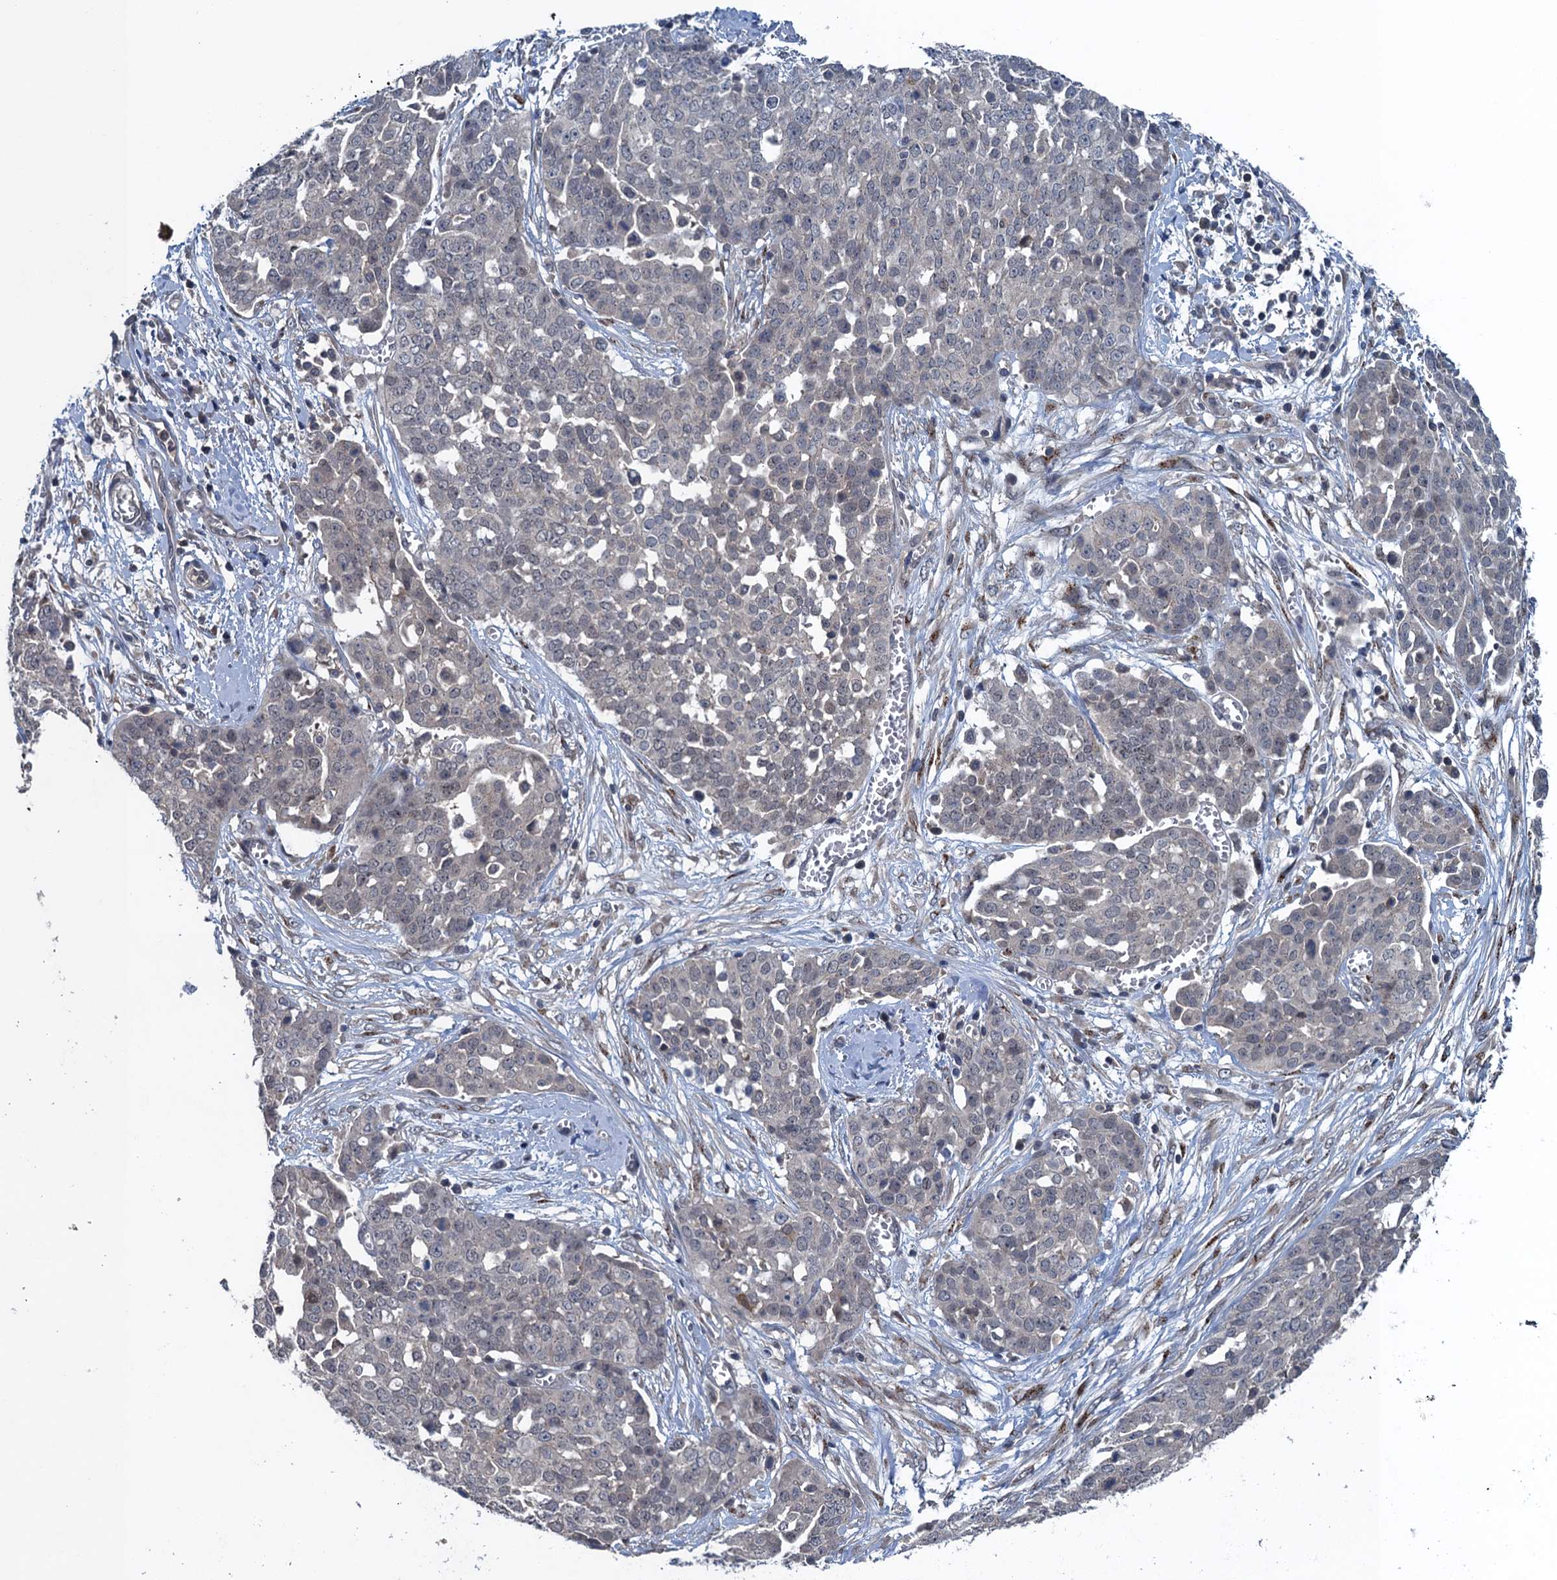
{"staining": {"intensity": "negative", "quantity": "none", "location": "none"}, "tissue": "ovarian cancer", "cell_type": "Tumor cells", "image_type": "cancer", "snomed": [{"axis": "morphology", "description": "Cystadenocarcinoma, serous, NOS"}, {"axis": "topography", "description": "Soft tissue"}, {"axis": "topography", "description": "Ovary"}], "caption": "Ovarian cancer stained for a protein using immunohistochemistry shows no staining tumor cells.", "gene": "RNF165", "patient": {"sex": "female", "age": 57}}